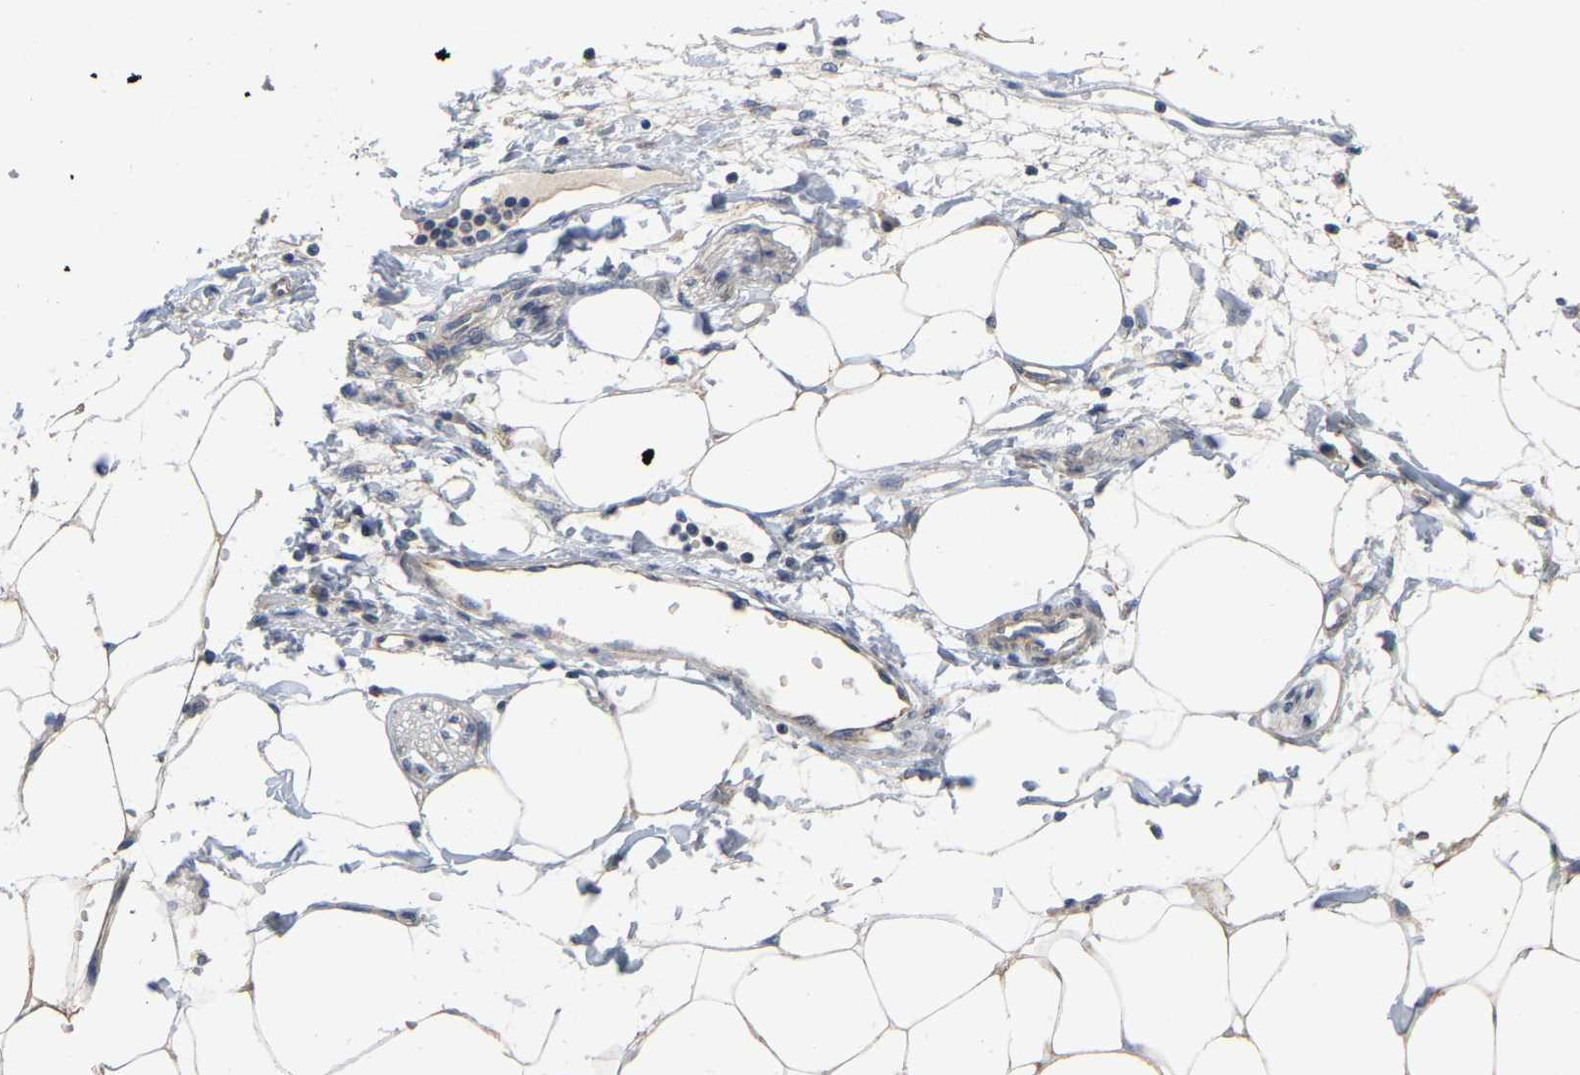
{"staining": {"intensity": "negative", "quantity": "none", "location": "none"}, "tissue": "adipose tissue", "cell_type": "Adipocytes", "image_type": "normal", "snomed": [{"axis": "morphology", "description": "Normal tissue, NOS"}, {"axis": "morphology", "description": "Adenocarcinoma, NOS"}, {"axis": "topography", "description": "Colon"}, {"axis": "topography", "description": "Peripheral nerve tissue"}], "caption": "Adipose tissue stained for a protein using immunohistochemistry (IHC) displays no positivity adipocytes.", "gene": "SSH1", "patient": {"sex": "male", "age": 14}}